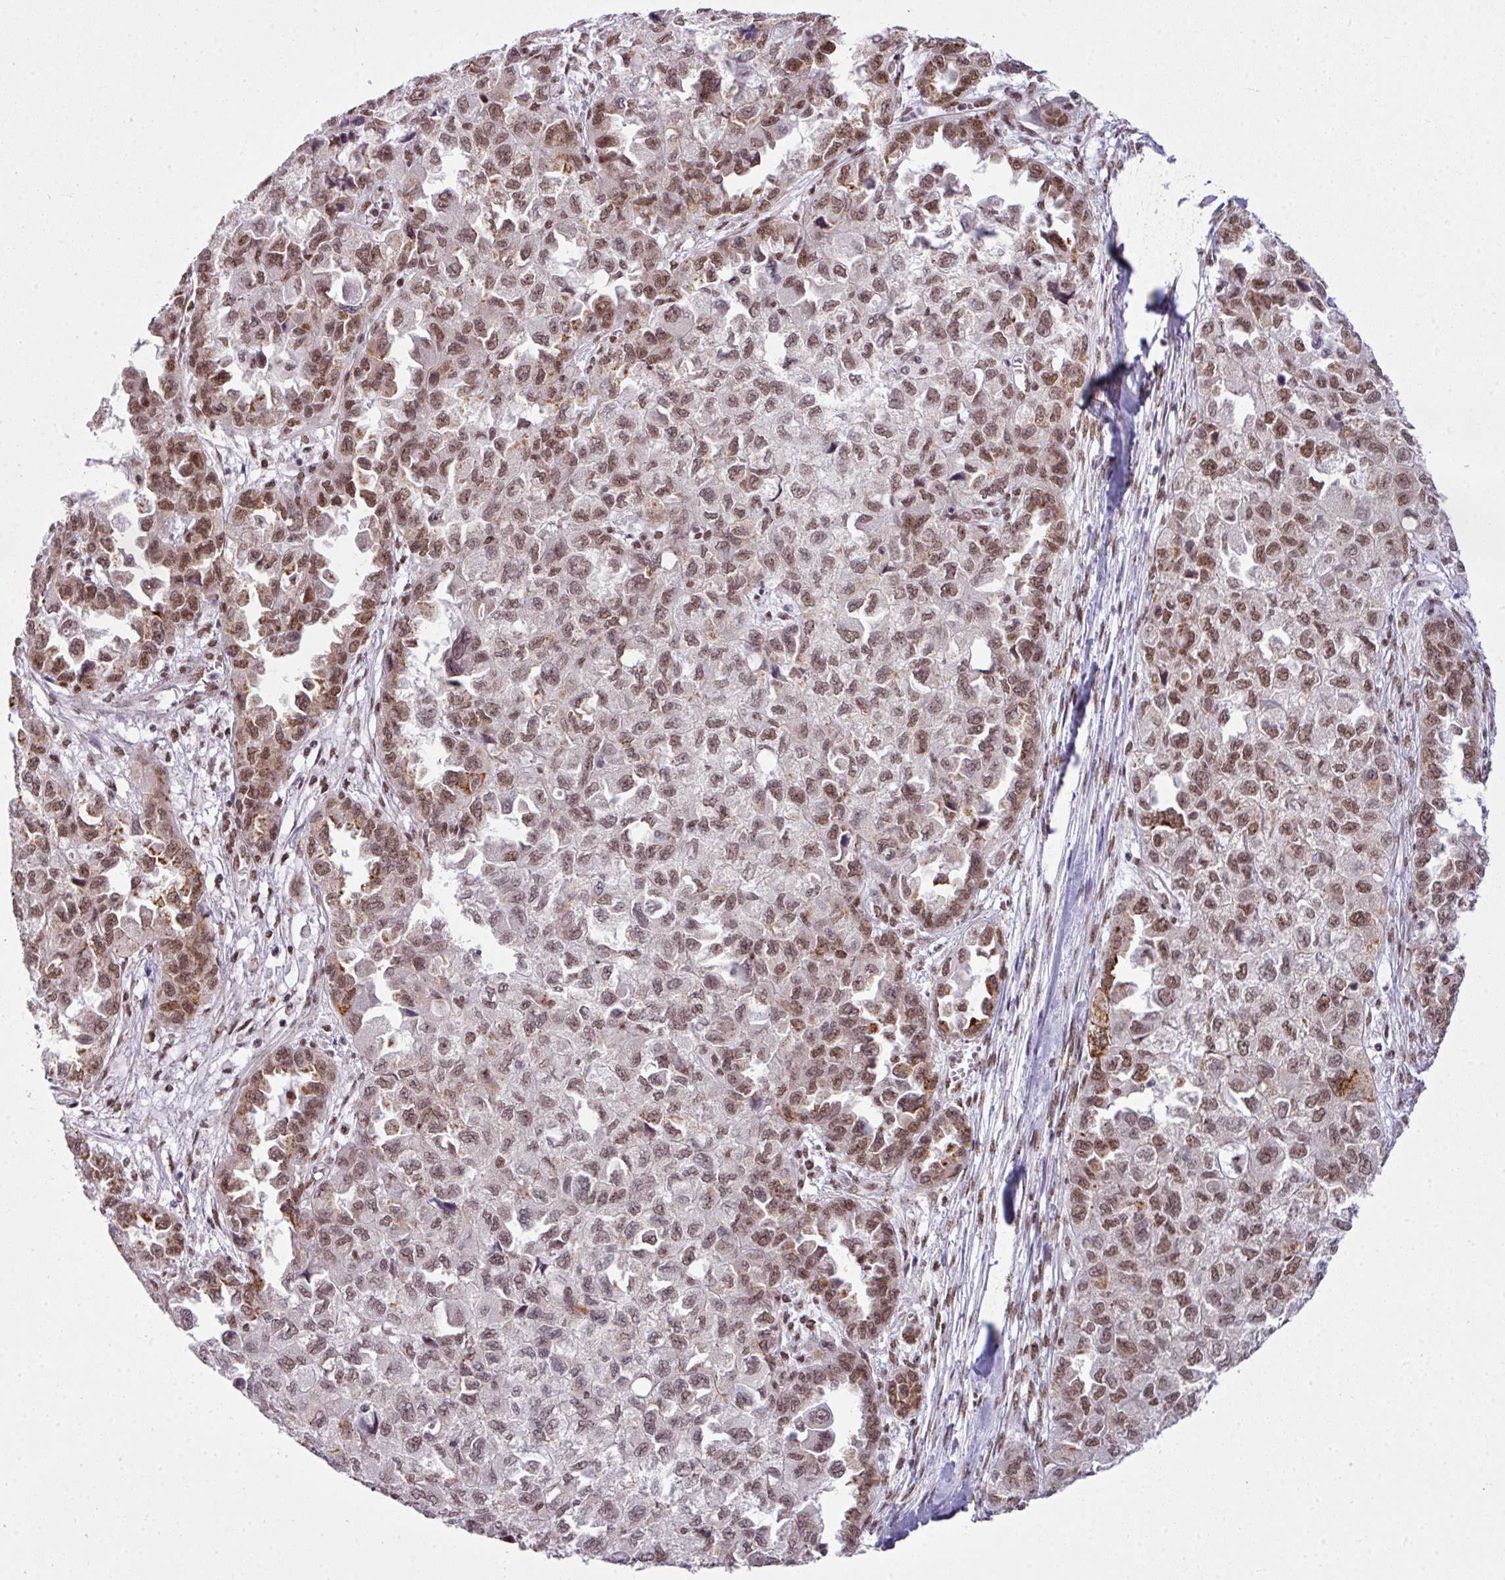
{"staining": {"intensity": "moderate", "quantity": ">75%", "location": "nuclear"}, "tissue": "ovarian cancer", "cell_type": "Tumor cells", "image_type": "cancer", "snomed": [{"axis": "morphology", "description": "Cystadenocarcinoma, serous, NOS"}, {"axis": "topography", "description": "Ovary"}], "caption": "The immunohistochemical stain highlights moderate nuclear positivity in tumor cells of serous cystadenocarcinoma (ovarian) tissue.", "gene": "ARL6IP4", "patient": {"sex": "female", "age": 84}}